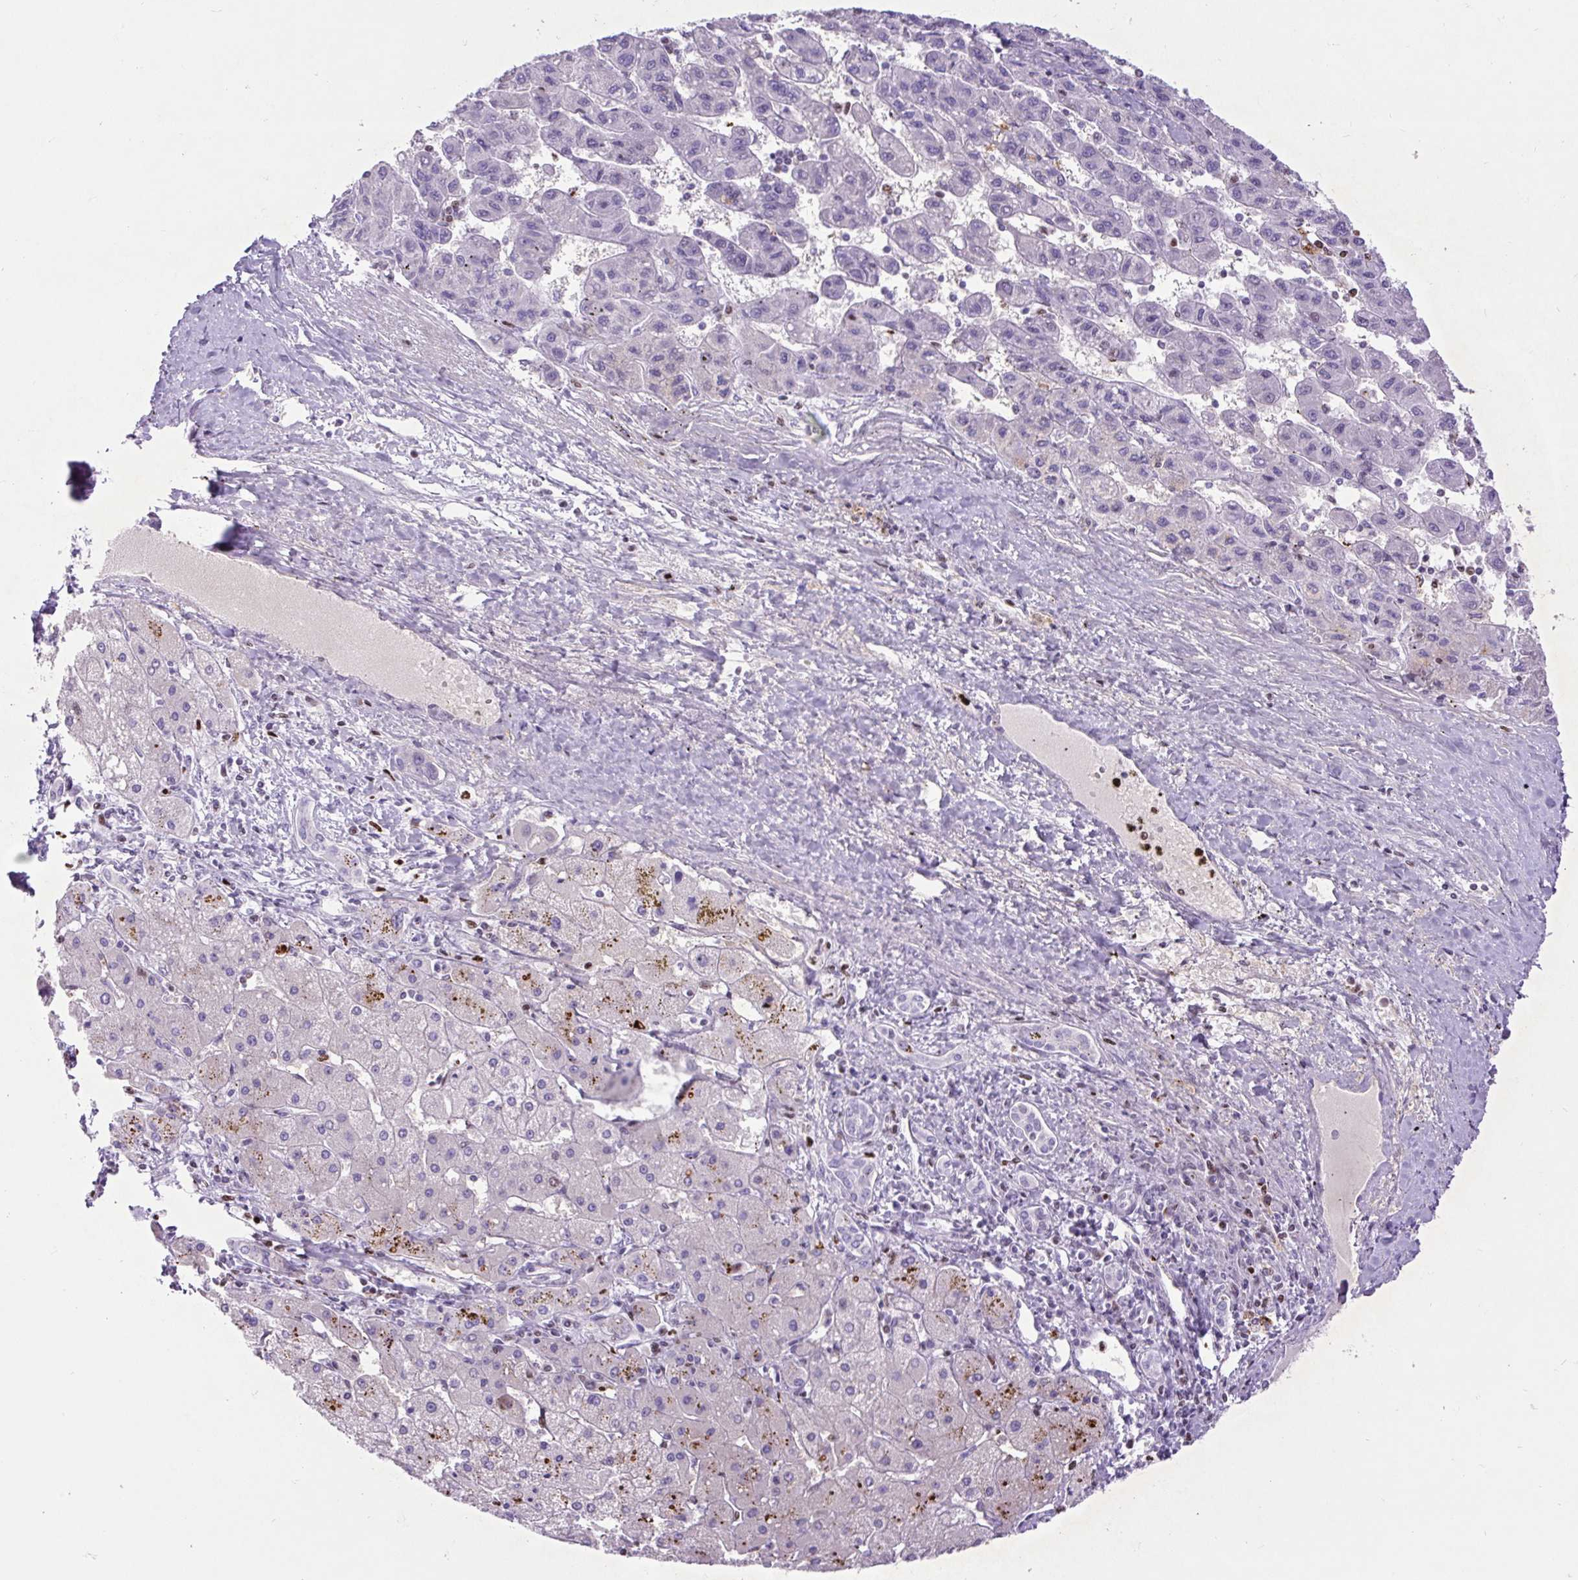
{"staining": {"intensity": "negative", "quantity": "none", "location": "none"}, "tissue": "liver cancer", "cell_type": "Tumor cells", "image_type": "cancer", "snomed": [{"axis": "morphology", "description": "Carcinoma, Hepatocellular, NOS"}, {"axis": "topography", "description": "Liver"}], "caption": "The image shows no staining of tumor cells in liver cancer (hepatocellular carcinoma).", "gene": "SPC24", "patient": {"sex": "female", "age": 82}}